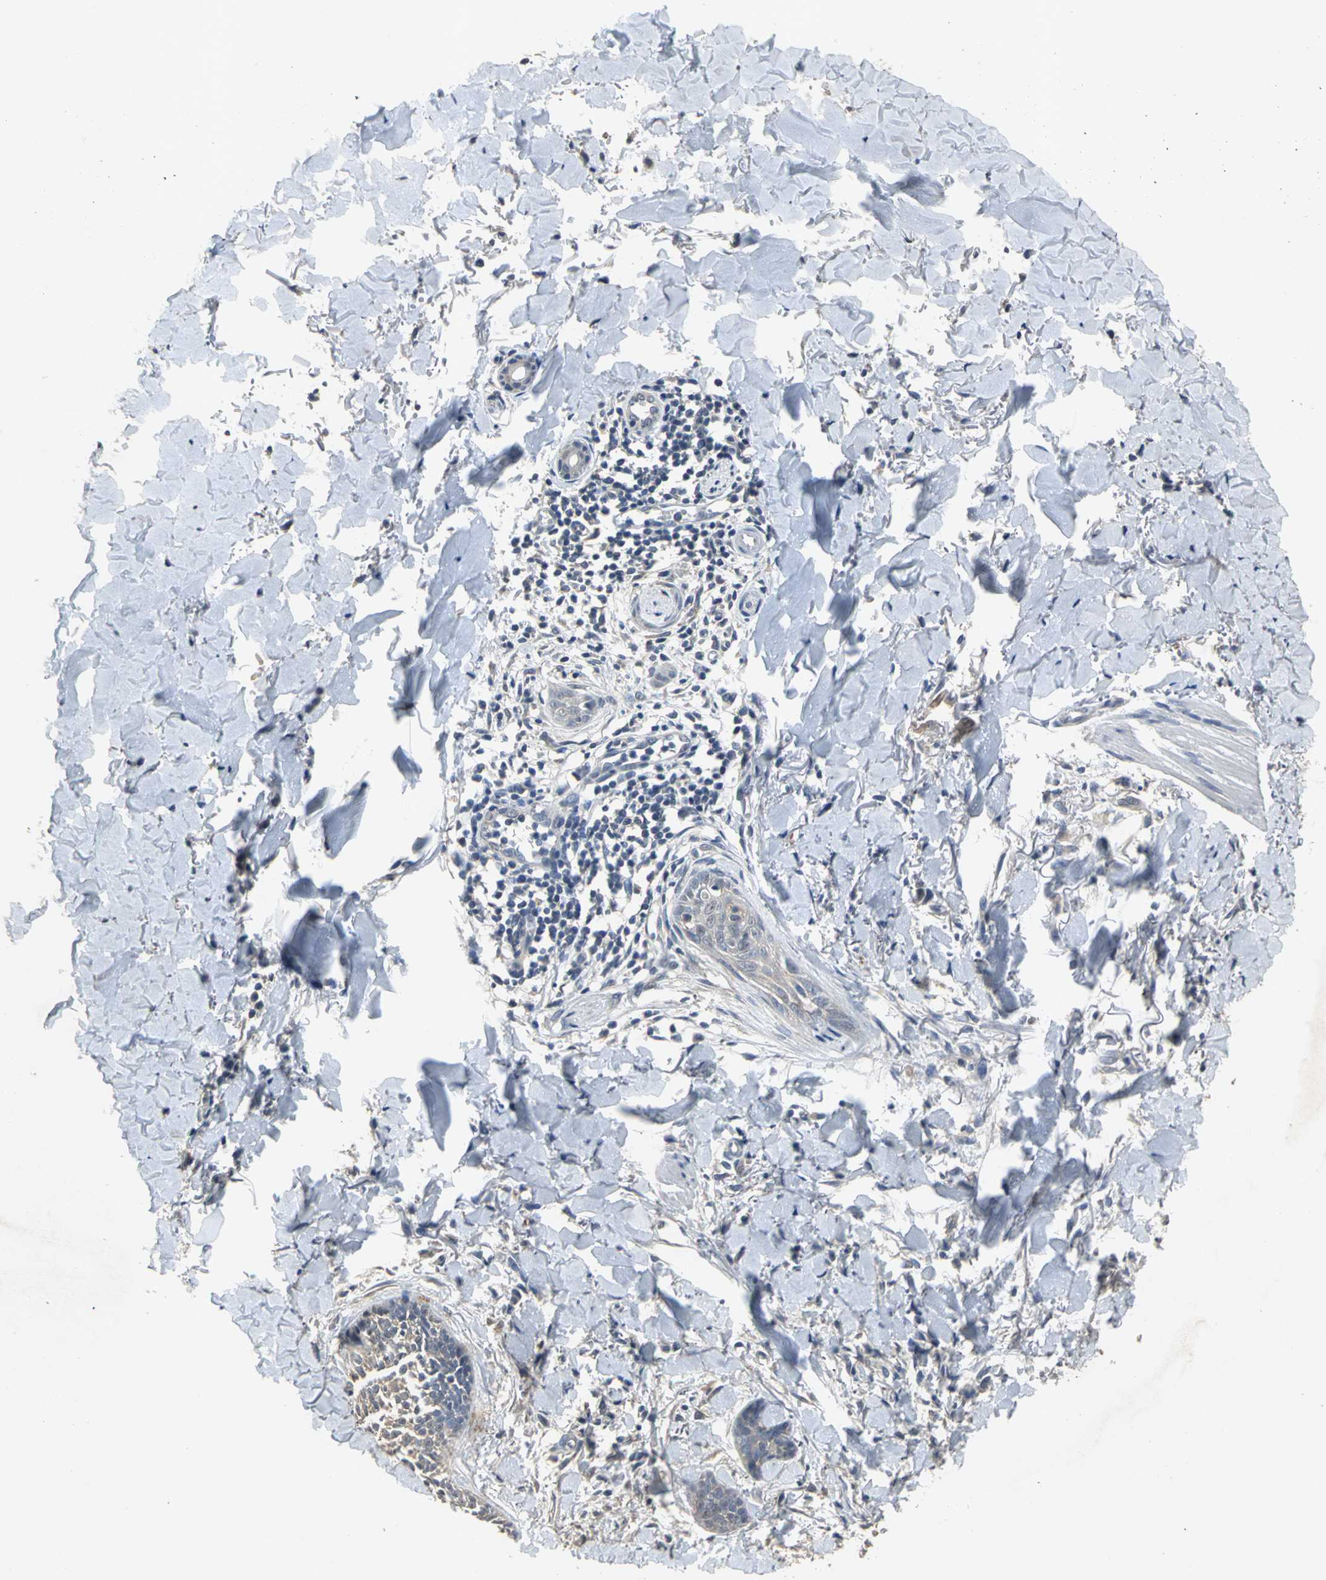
{"staining": {"intensity": "weak", "quantity": "25%-75%", "location": "cytoplasmic/membranous"}, "tissue": "skin cancer", "cell_type": "Tumor cells", "image_type": "cancer", "snomed": [{"axis": "morphology", "description": "Normal tissue, NOS"}, {"axis": "morphology", "description": "Basal cell carcinoma"}, {"axis": "topography", "description": "Skin"}], "caption": "Immunohistochemical staining of human skin cancer (basal cell carcinoma) displays low levels of weak cytoplasmic/membranous expression in approximately 25%-75% of tumor cells.", "gene": "OCLN", "patient": {"sex": "male", "age": 71}}